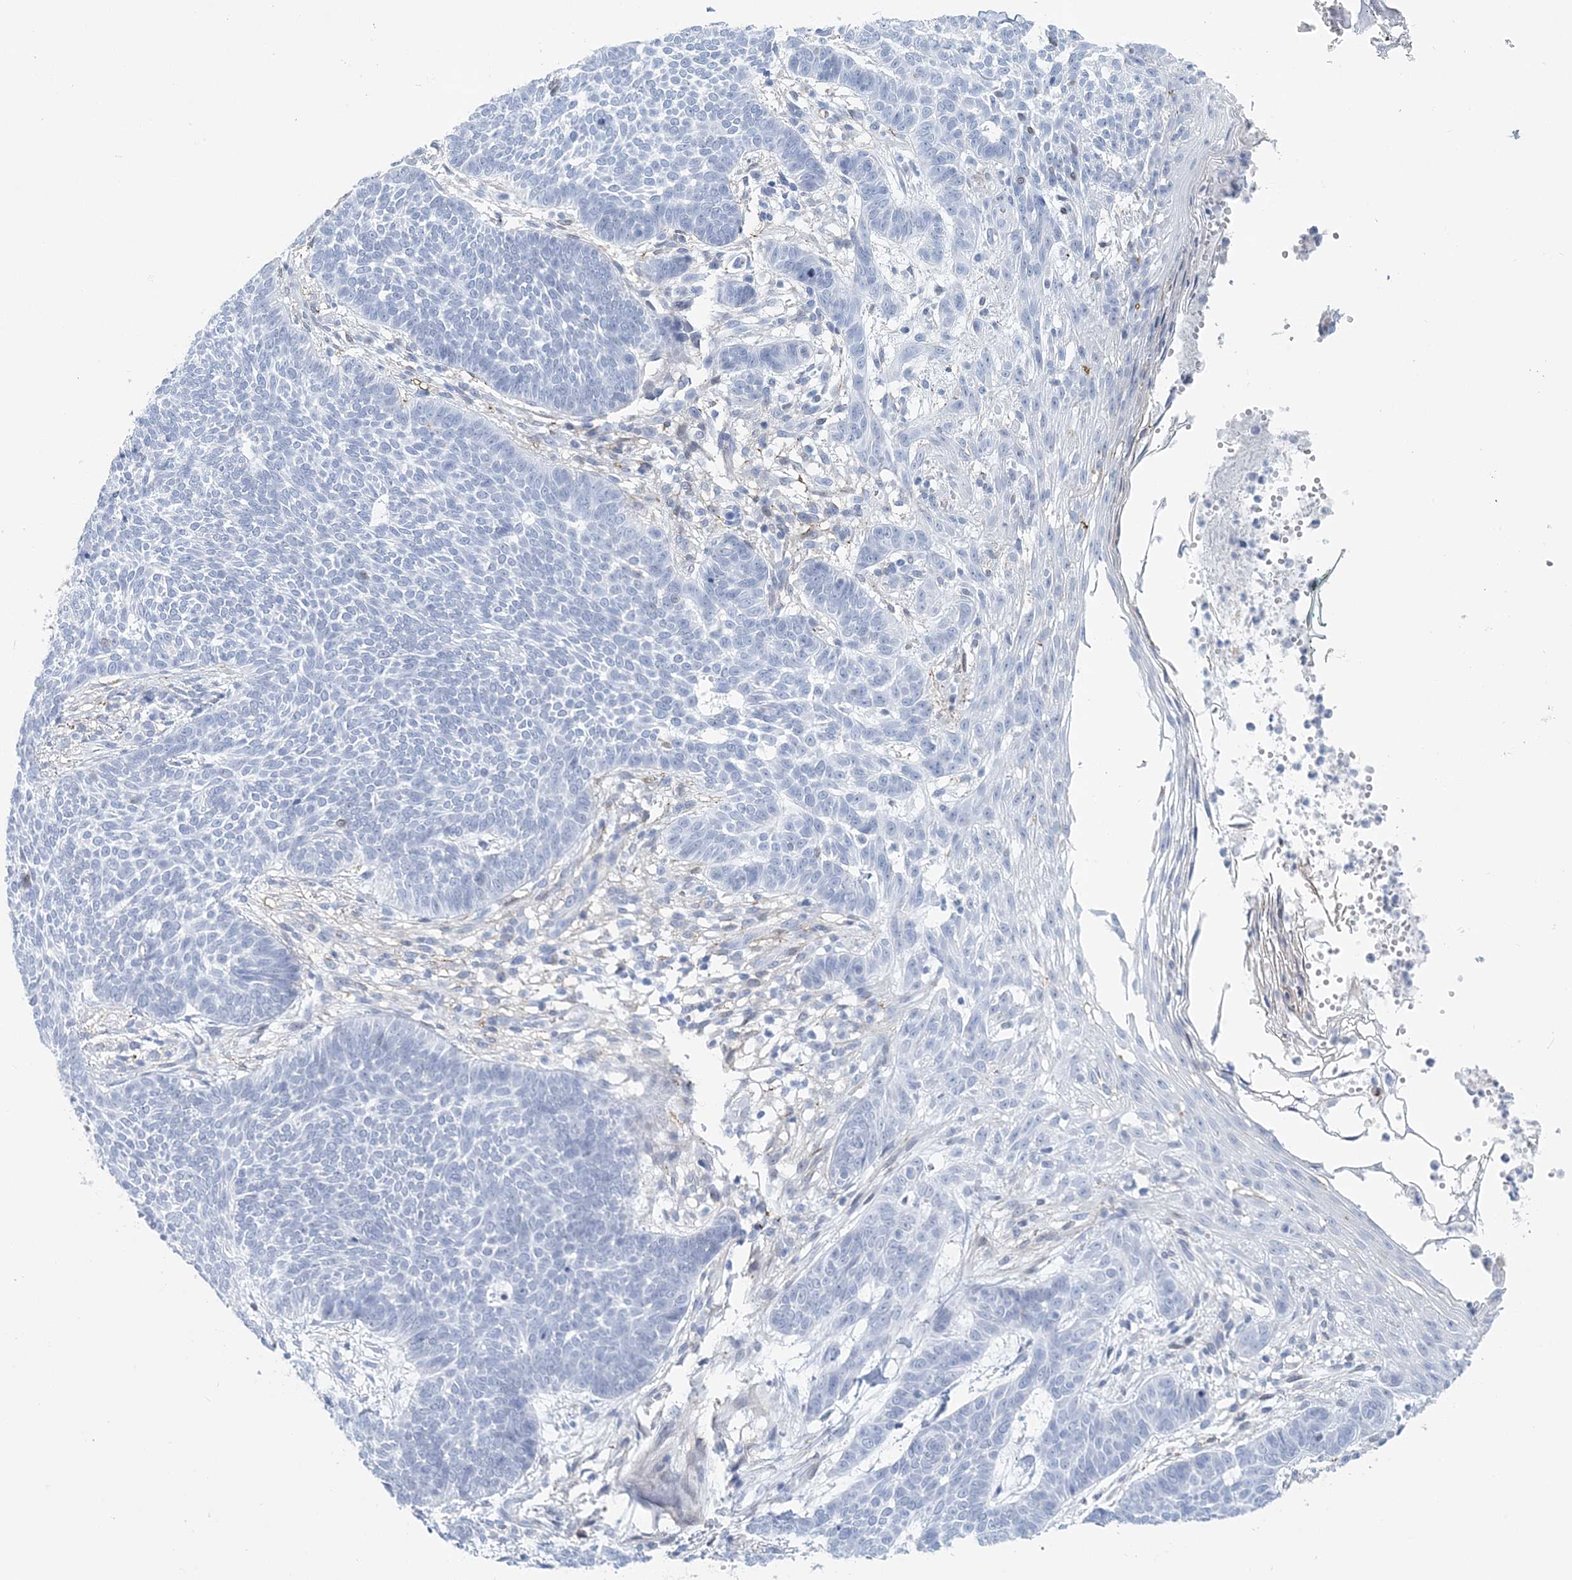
{"staining": {"intensity": "negative", "quantity": "none", "location": "none"}, "tissue": "skin cancer", "cell_type": "Tumor cells", "image_type": "cancer", "snomed": [{"axis": "morphology", "description": "Normal tissue, NOS"}, {"axis": "morphology", "description": "Basal cell carcinoma"}, {"axis": "topography", "description": "Skin"}], "caption": "High magnification brightfield microscopy of skin basal cell carcinoma stained with DAB (3,3'-diaminobenzidine) (brown) and counterstained with hematoxylin (blue): tumor cells show no significant positivity. (Brightfield microscopy of DAB (3,3'-diaminobenzidine) immunohistochemistry at high magnification).", "gene": "NKX6-1", "patient": {"sex": "male", "age": 64}}